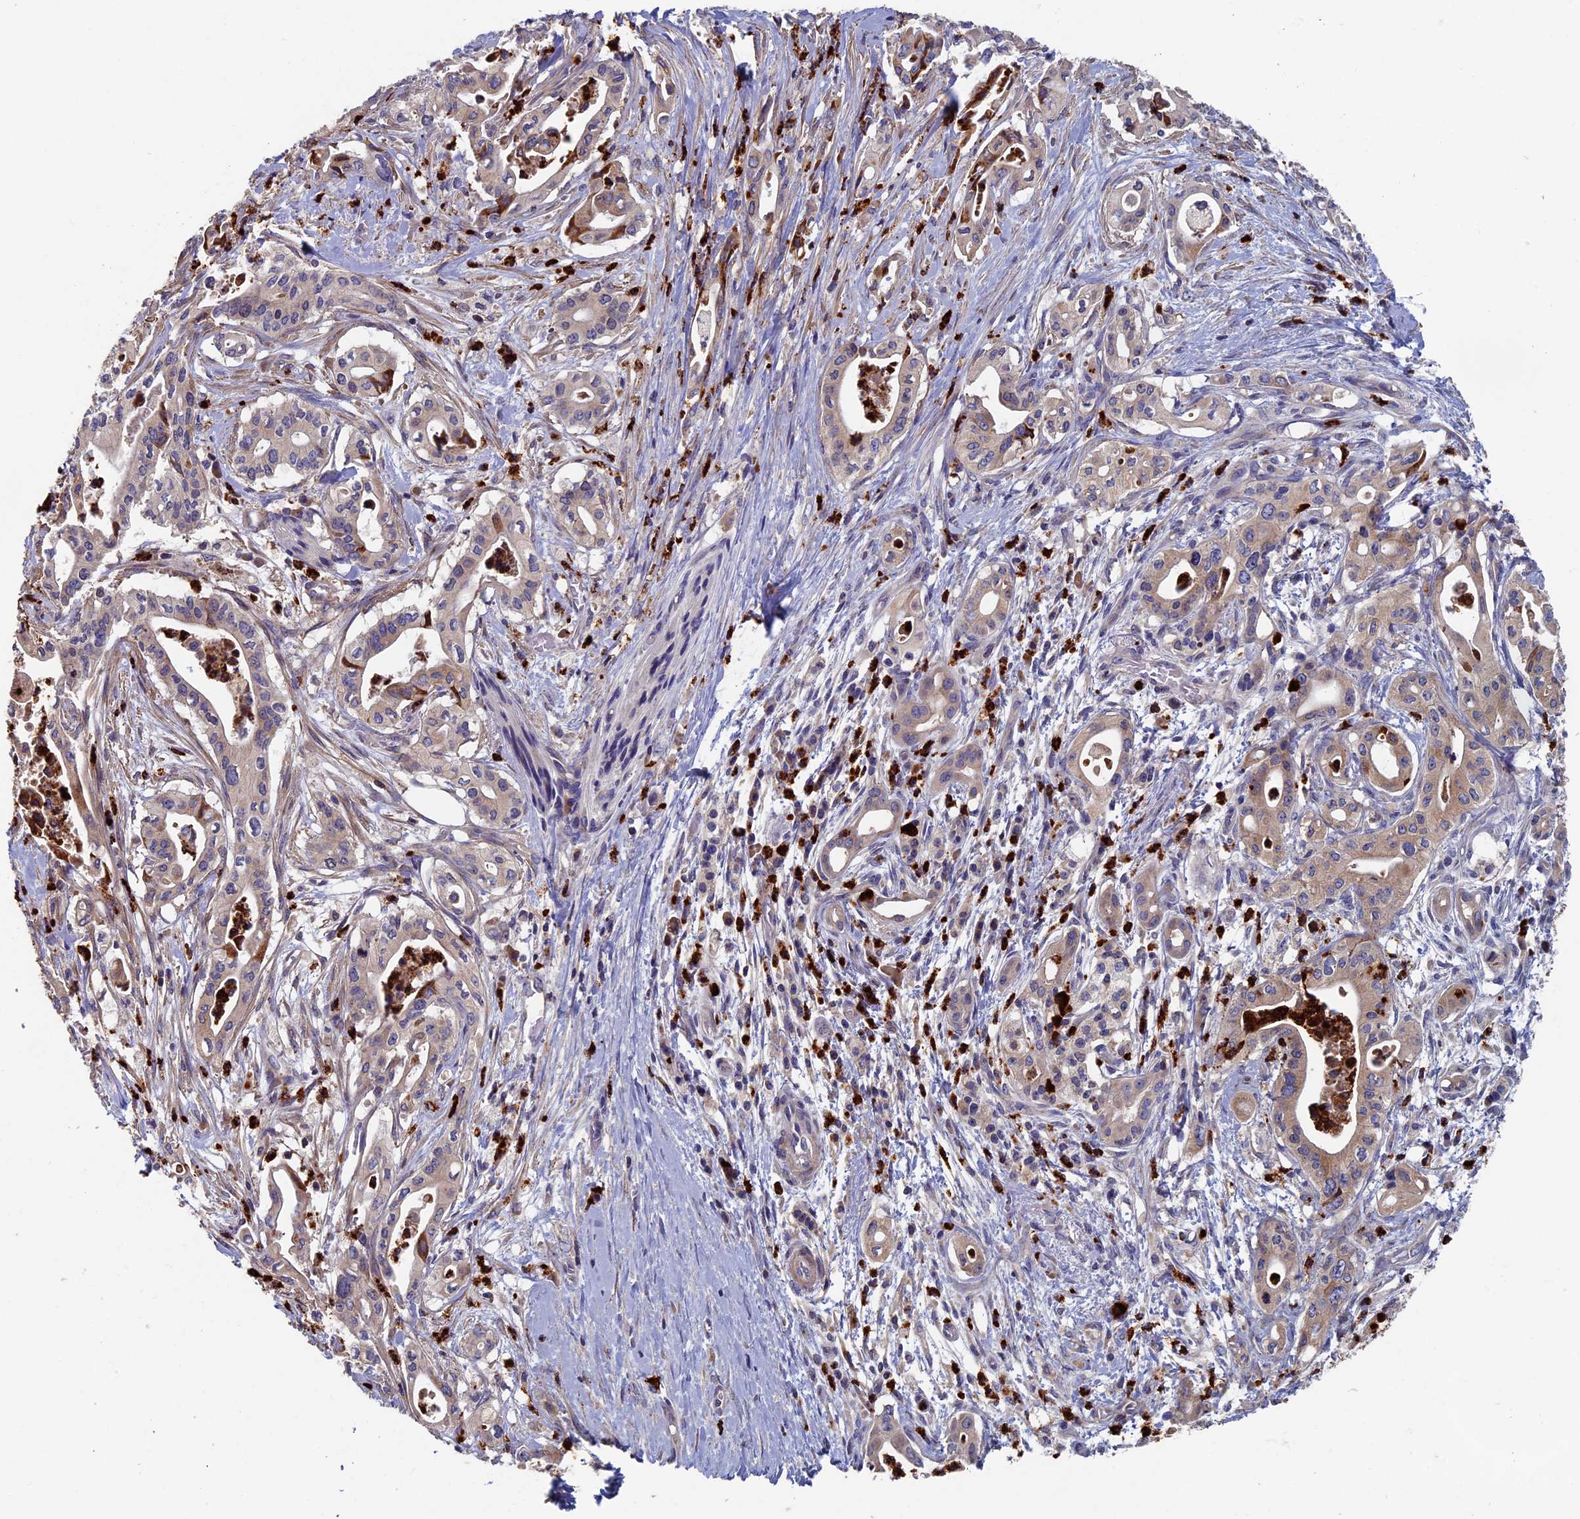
{"staining": {"intensity": "weak", "quantity": "<25%", "location": "cytoplasmic/membranous"}, "tissue": "pancreatic cancer", "cell_type": "Tumor cells", "image_type": "cancer", "snomed": [{"axis": "morphology", "description": "Adenocarcinoma, NOS"}, {"axis": "topography", "description": "Pancreas"}], "caption": "DAB immunohistochemical staining of human pancreatic cancer (adenocarcinoma) shows no significant staining in tumor cells.", "gene": "TNK2", "patient": {"sex": "female", "age": 77}}